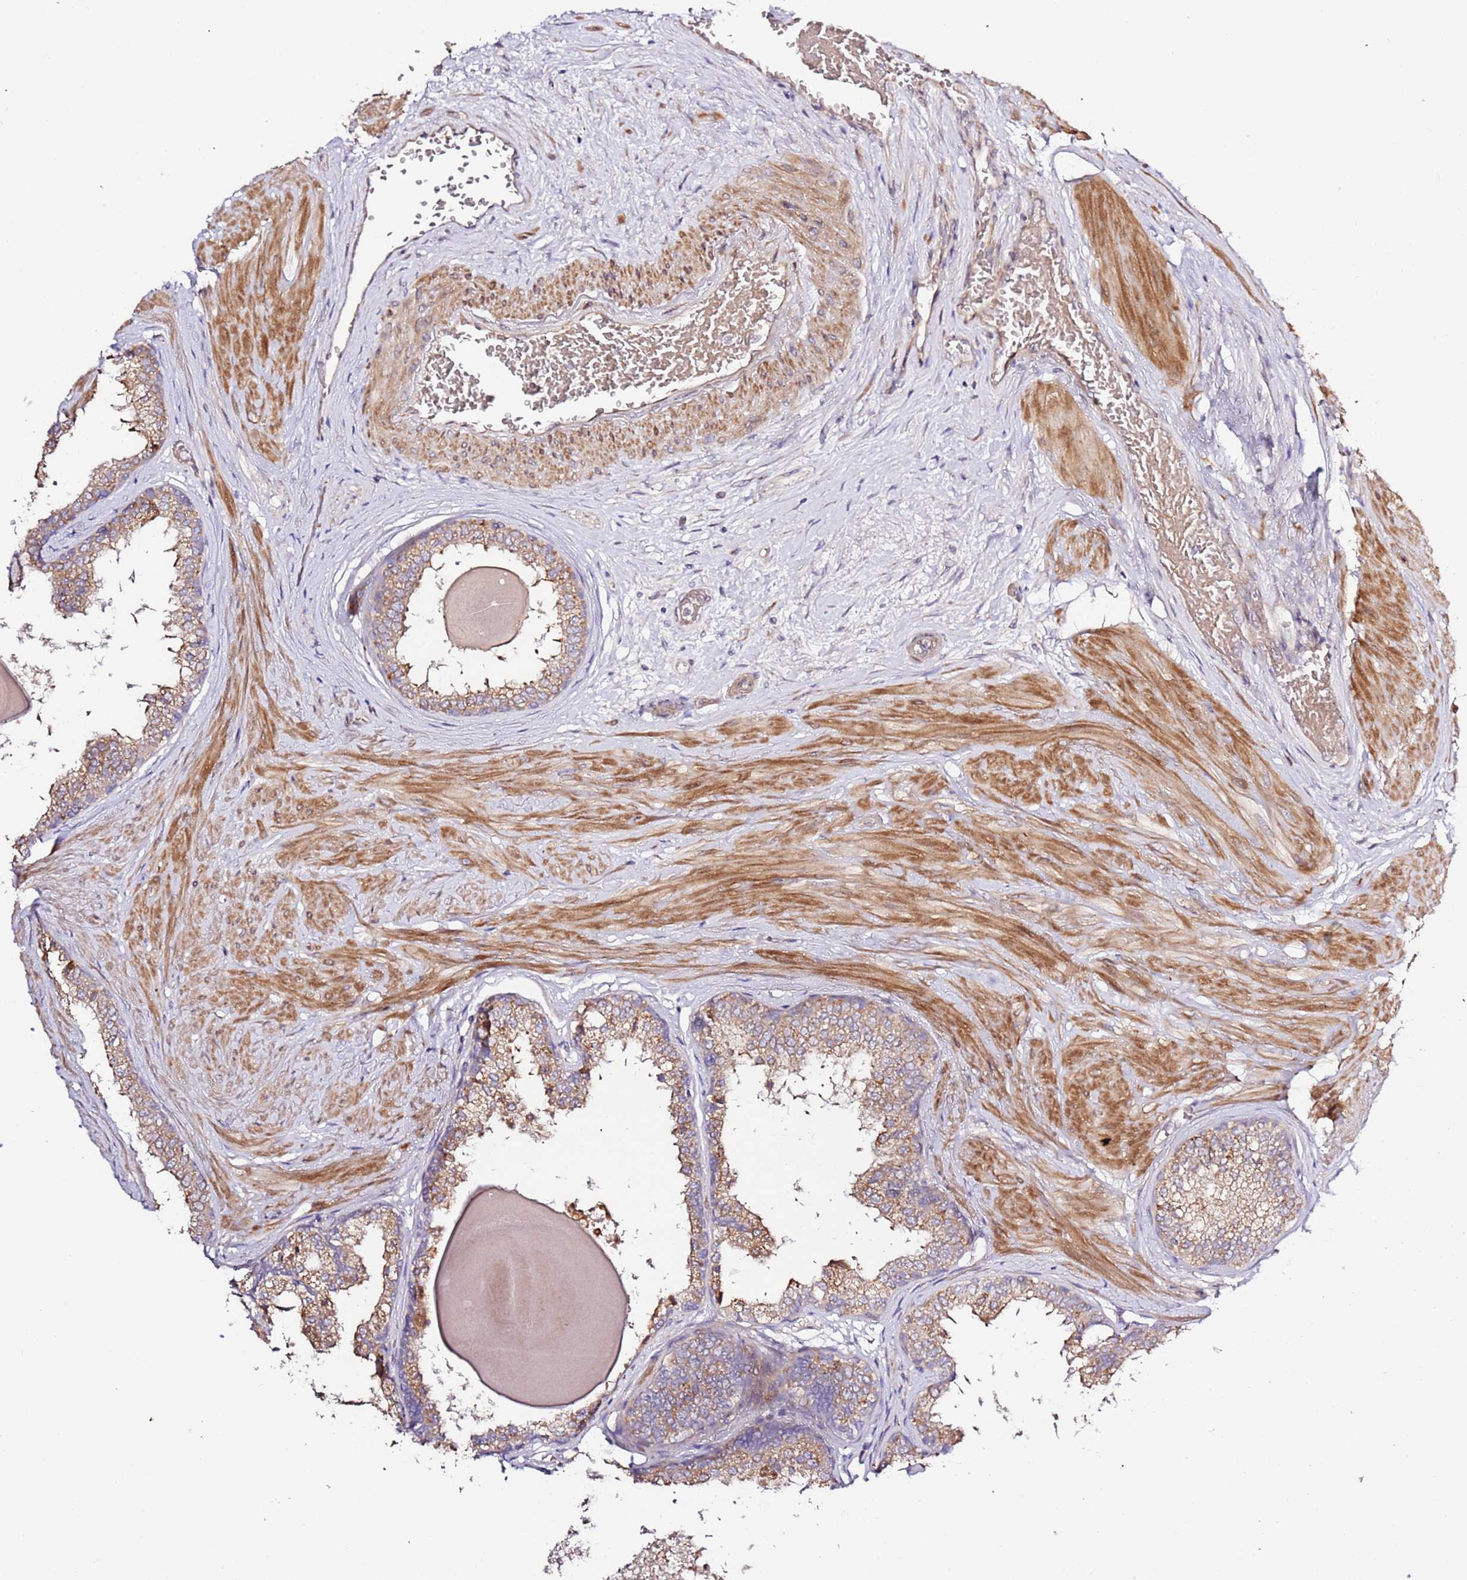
{"staining": {"intensity": "moderate", "quantity": "<25%", "location": "cytoplasmic/membranous"}, "tissue": "prostate", "cell_type": "Glandular cells", "image_type": "normal", "snomed": [{"axis": "morphology", "description": "Normal tissue, NOS"}, {"axis": "topography", "description": "Prostate"}], "caption": "A brown stain shows moderate cytoplasmic/membranous staining of a protein in glandular cells of benign human prostate. Nuclei are stained in blue.", "gene": "HSD17B7", "patient": {"sex": "male", "age": 48}}